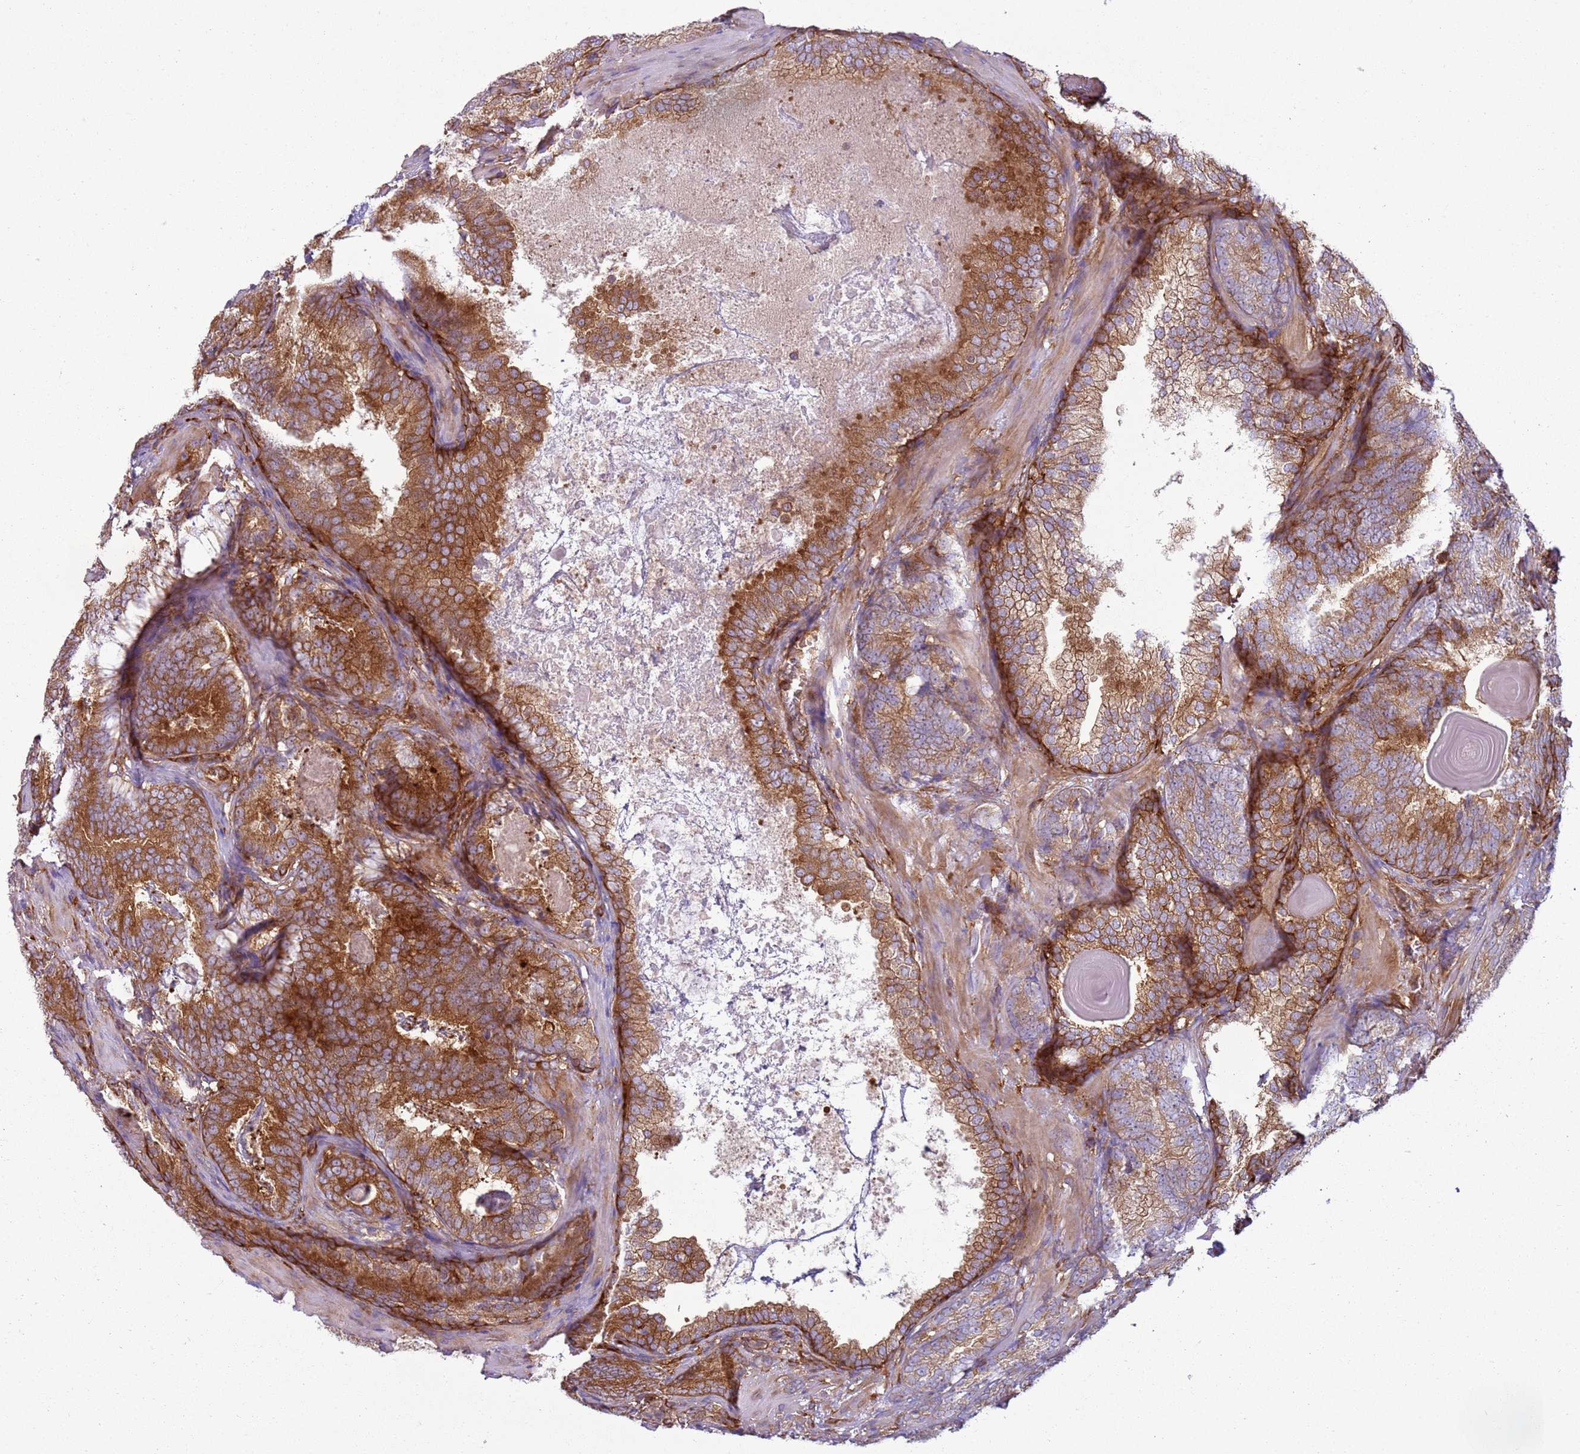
{"staining": {"intensity": "strong", "quantity": ">75%", "location": "cytoplasmic/membranous"}, "tissue": "prostate cancer", "cell_type": "Tumor cells", "image_type": "cancer", "snomed": [{"axis": "morphology", "description": "Adenocarcinoma, High grade"}, {"axis": "topography", "description": "Prostate"}], "caption": "Strong cytoplasmic/membranous protein expression is identified in approximately >75% of tumor cells in prostate cancer. The protein of interest is shown in brown color, while the nuclei are stained blue.", "gene": "SNX21", "patient": {"sex": "male", "age": 66}}